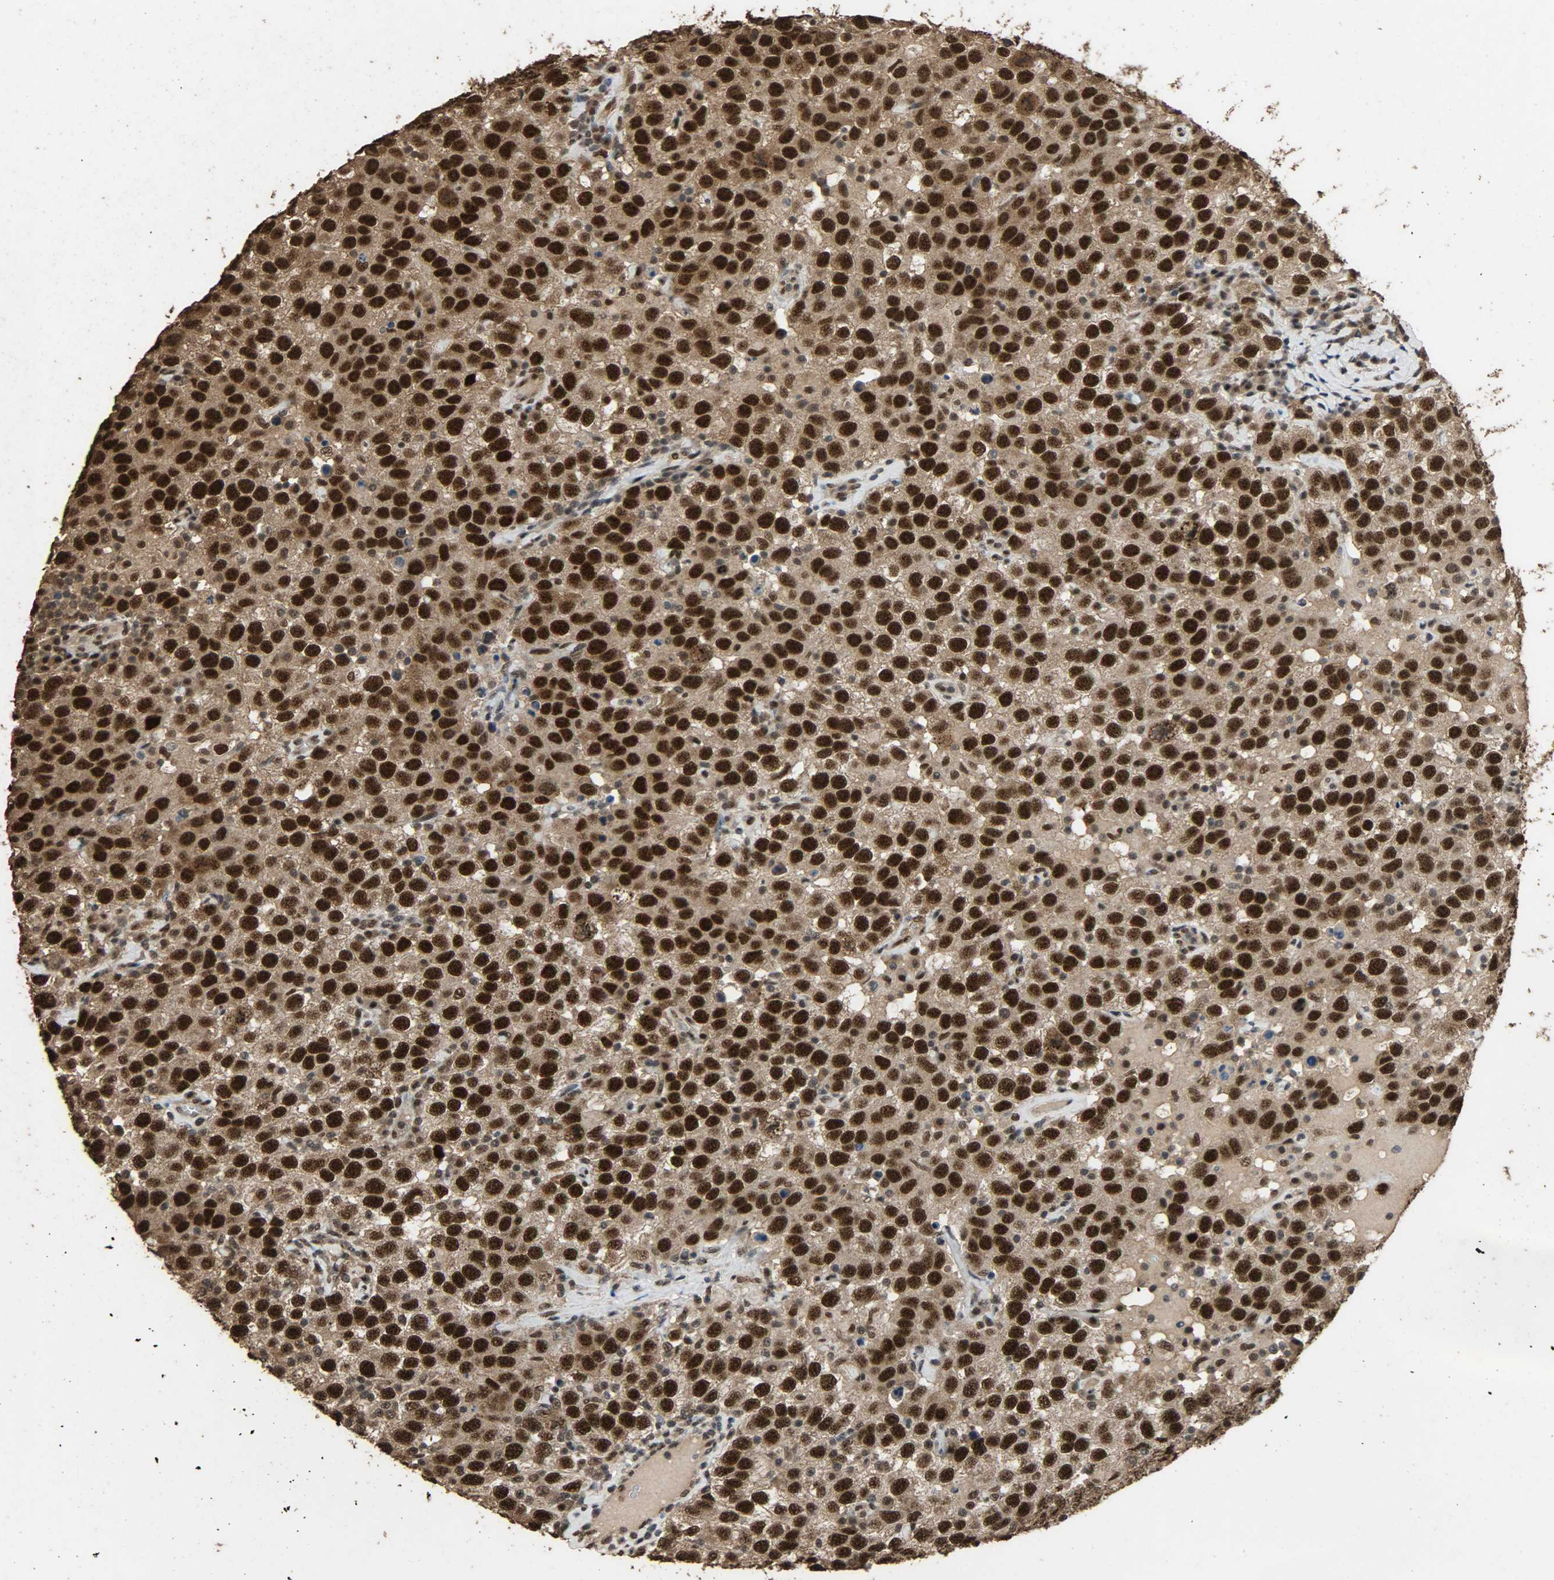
{"staining": {"intensity": "strong", "quantity": ">75%", "location": "cytoplasmic/membranous,nuclear"}, "tissue": "testis cancer", "cell_type": "Tumor cells", "image_type": "cancer", "snomed": [{"axis": "morphology", "description": "Seminoma, NOS"}, {"axis": "topography", "description": "Testis"}], "caption": "Immunohistochemical staining of seminoma (testis) shows high levels of strong cytoplasmic/membranous and nuclear protein staining in about >75% of tumor cells.", "gene": "CCNT2", "patient": {"sex": "male", "age": 41}}